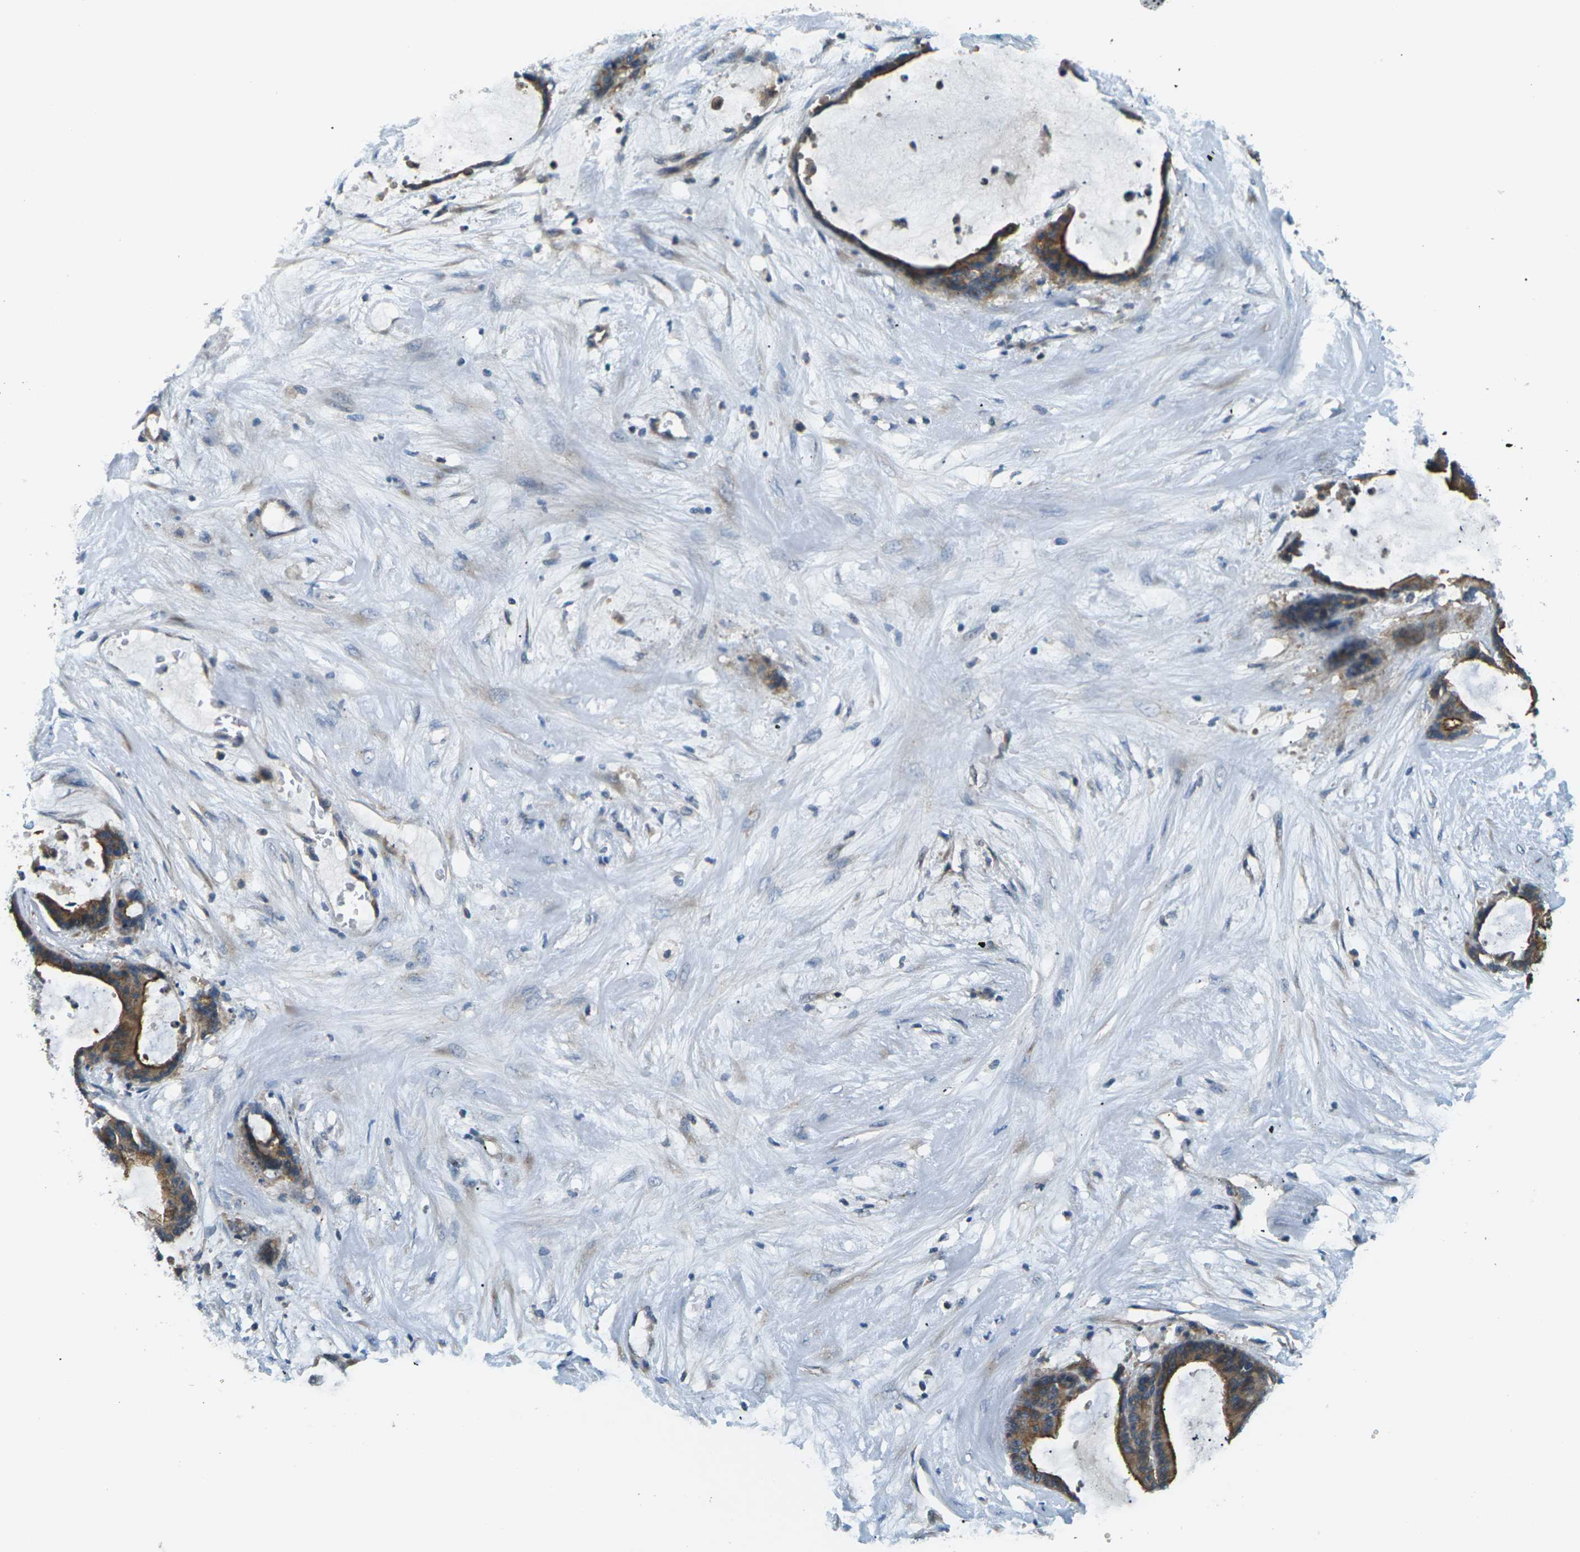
{"staining": {"intensity": "strong", "quantity": ">75%", "location": "cytoplasmic/membranous"}, "tissue": "liver cancer", "cell_type": "Tumor cells", "image_type": "cancer", "snomed": [{"axis": "morphology", "description": "Cholangiocarcinoma"}, {"axis": "topography", "description": "Liver"}], "caption": "Tumor cells show high levels of strong cytoplasmic/membranous expression in about >75% of cells in liver cancer (cholangiocarcinoma).", "gene": "SLC13A3", "patient": {"sex": "female", "age": 73}}